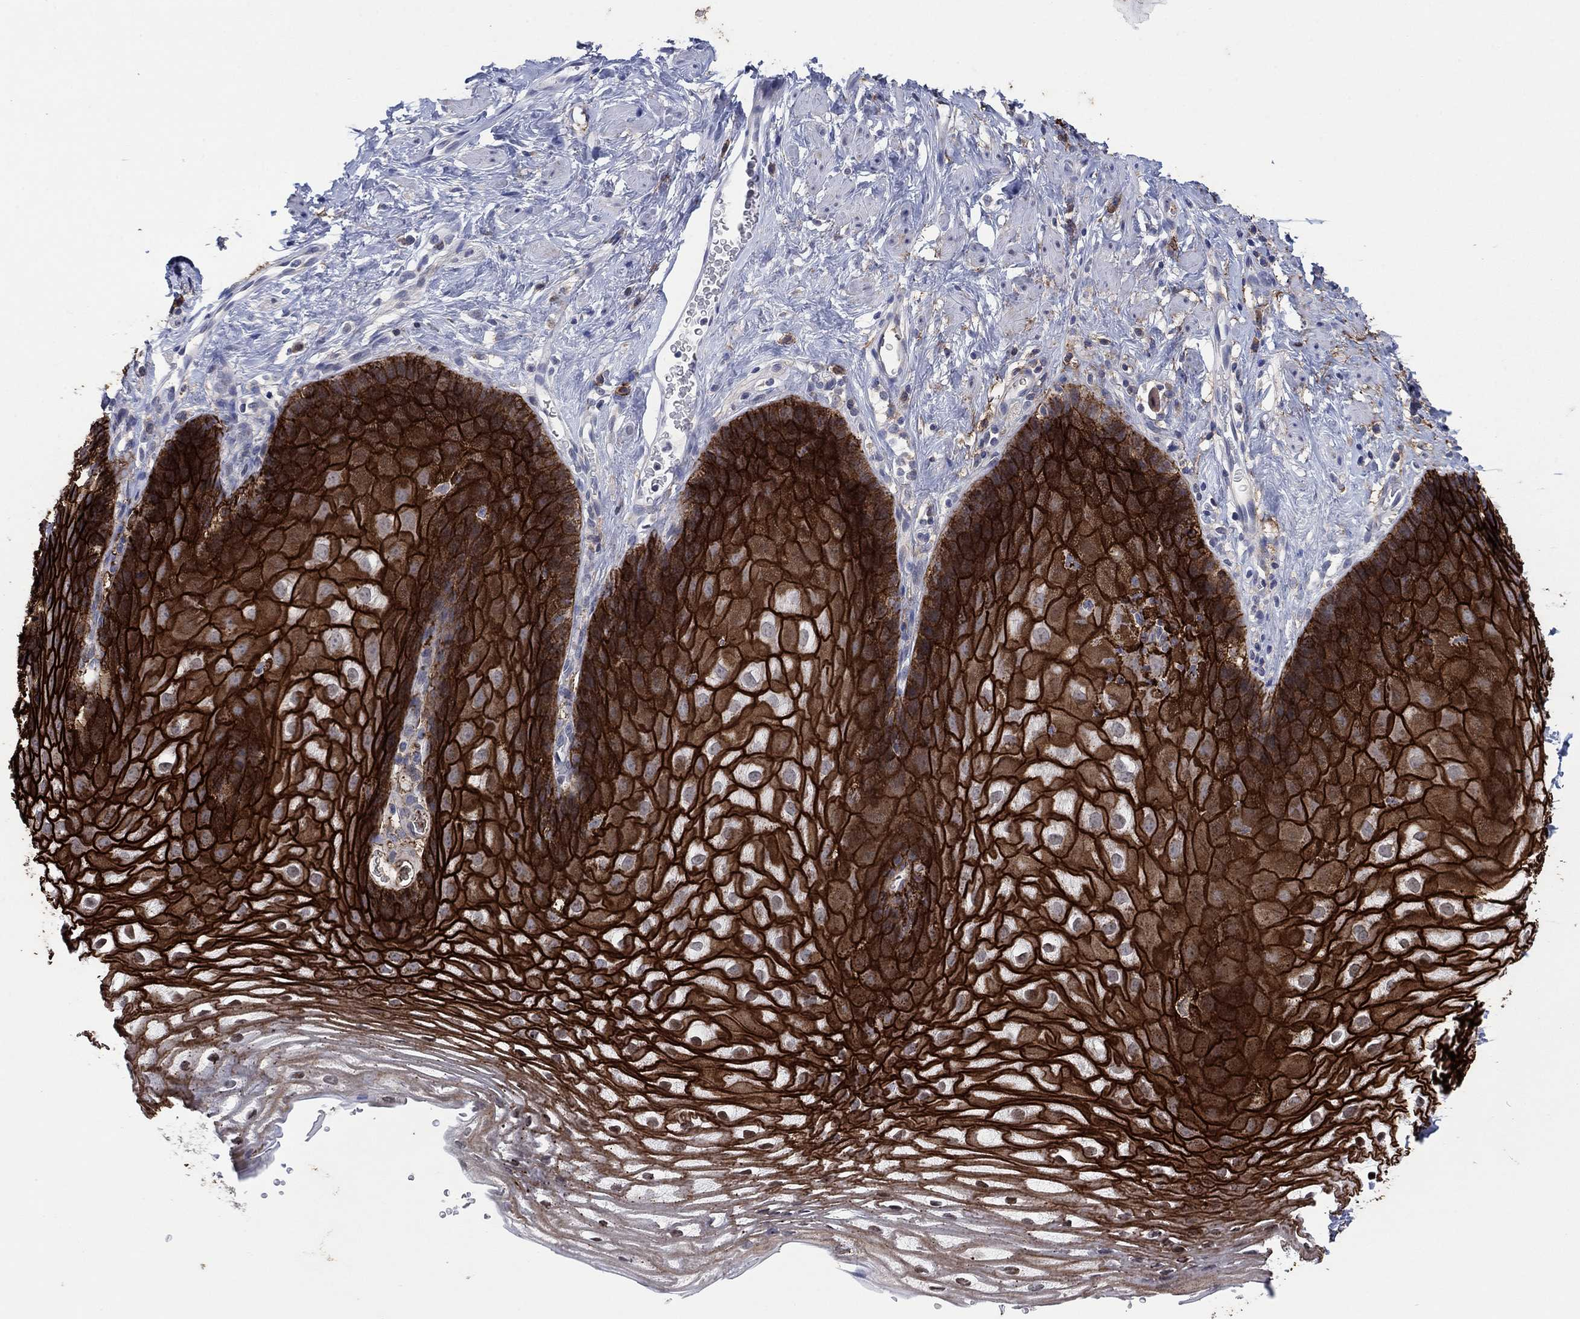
{"staining": {"intensity": "strong", "quantity": "25%-75%", "location": "cytoplasmic/membranous"}, "tissue": "esophagus", "cell_type": "Squamous epithelial cells", "image_type": "normal", "snomed": [{"axis": "morphology", "description": "Normal tissue, NOS"}, {"axis": "topography", "description": "Esophagus"}], "caption": "Brown immunohistochemical staining in normal human esophagus shows strong cytoplasmic/membranous positivity in approximately 25%-75% of squamous epithelial cells. The staining was performed using DAB, with brown indicating positive protein expression. Nuclei are stained blue with hematoxylin.", "gene": "SDC1", "patient": {"sex": "male", "age": 64}}